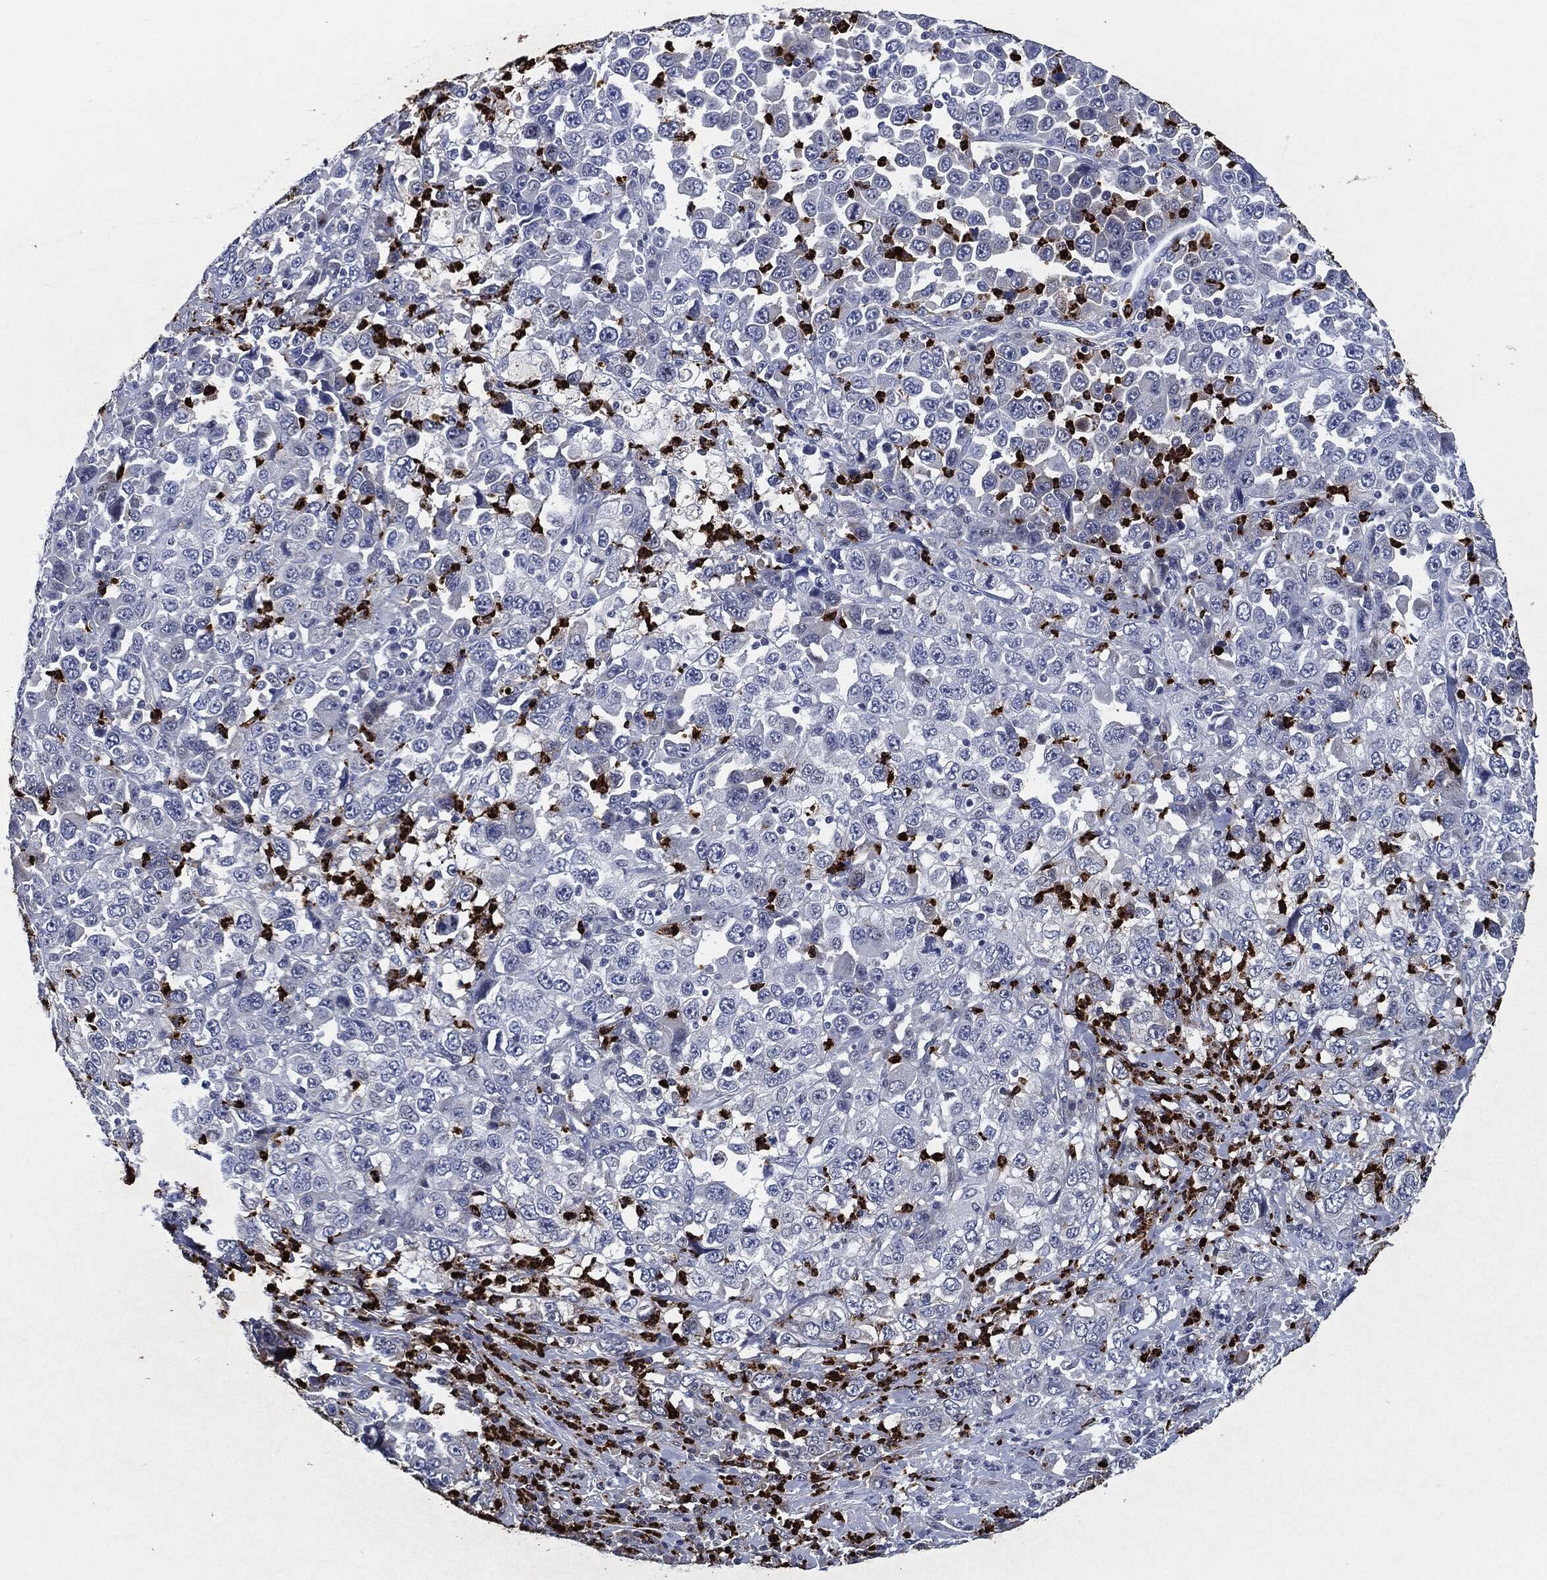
{"staining": {"intensity": "negative", "quantity": "none", "location": "none"}, "tissue": "stomach cancer", "cell_type": "Tumor cells", "image_type": "cancer", "snomed": [{"axis": "morphology", "description": "Normal tissue, NOS"}, {"axis": "morphology", "description": "Adenocarcinoma, NOS"}, {"axis": "topography", "description": "Stomach, upper"}, {"axis": "topography", "description": "Stomach"}], "caption": "The histopathology image displays no significant positivity in tumor cells of stomach cancer.", "gene": "MPO", "patient": {"sex": "male", "age": 59}}